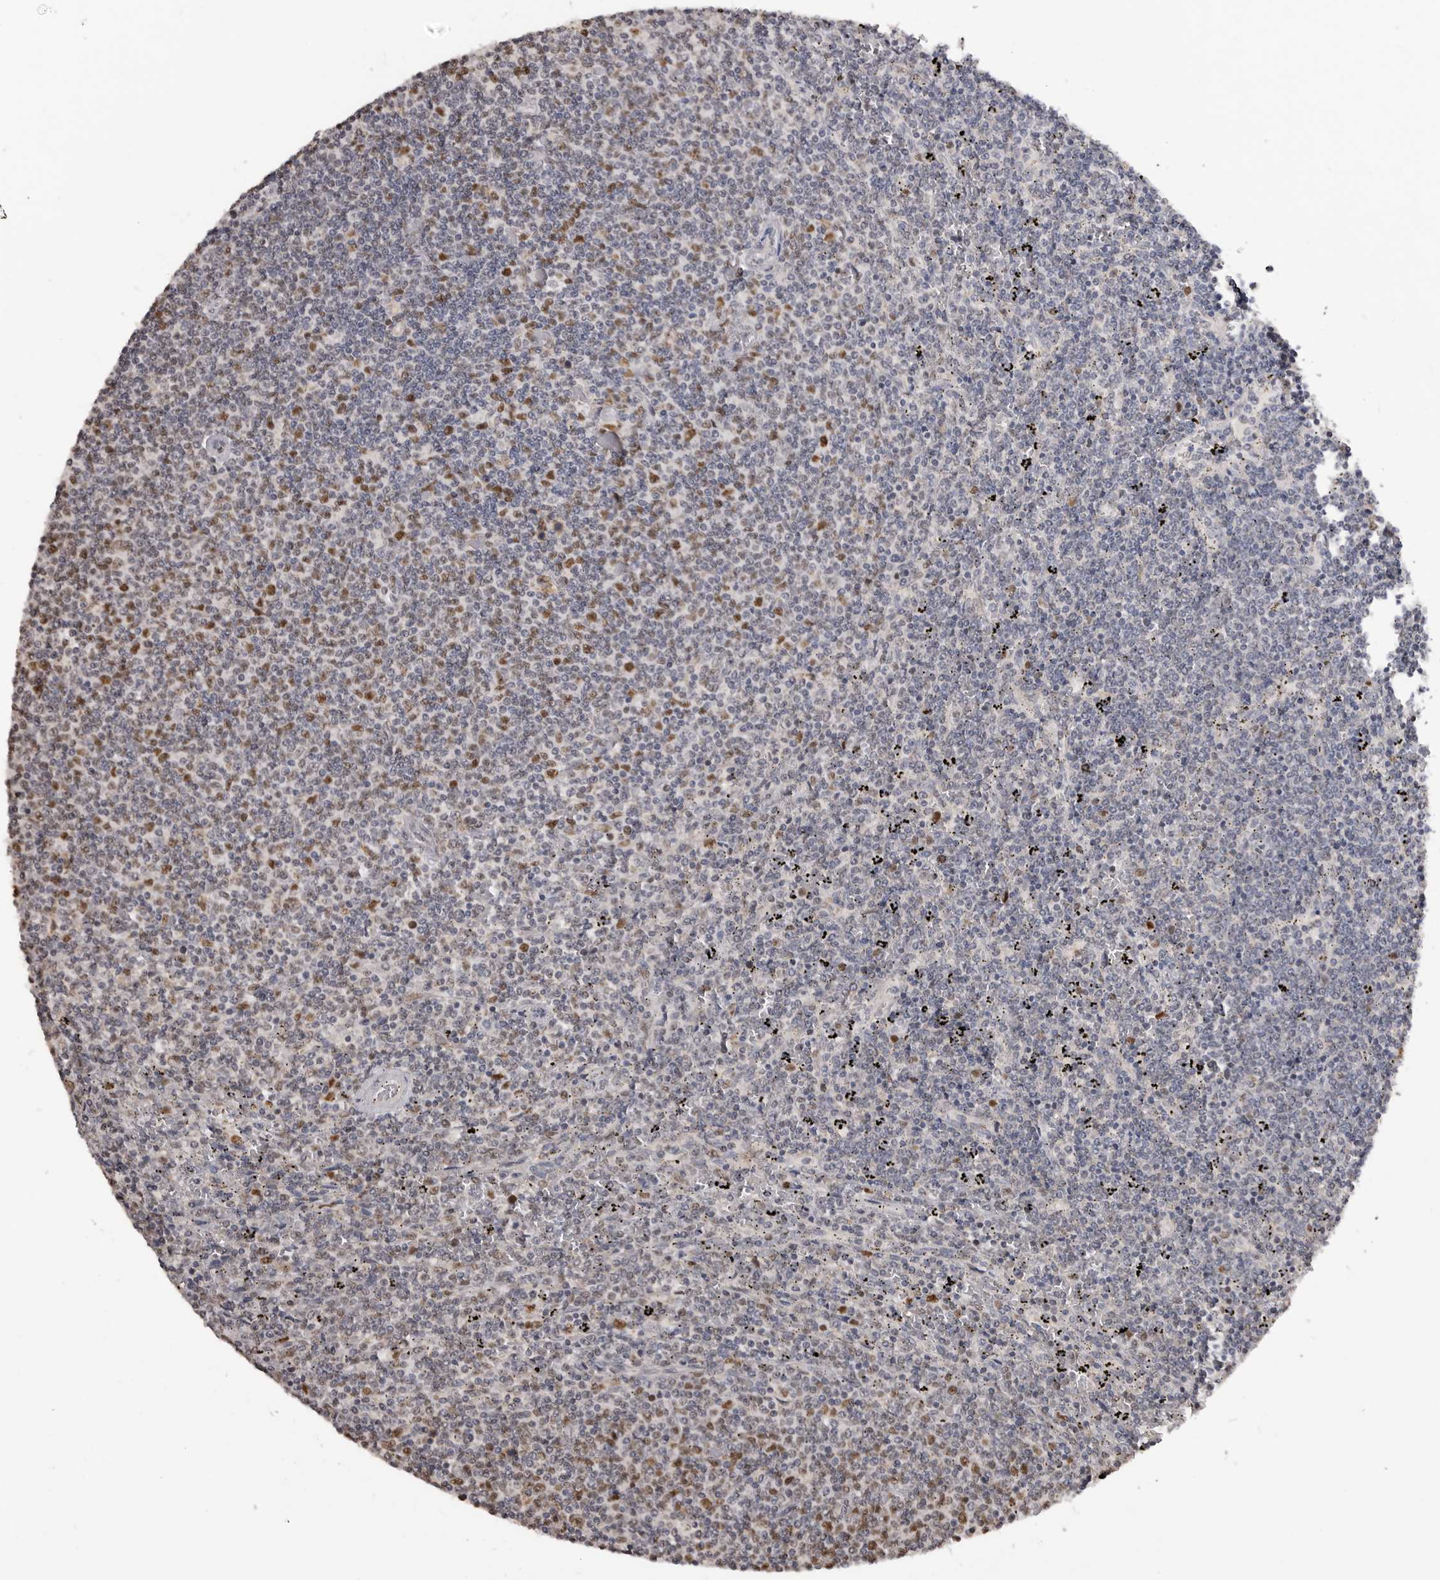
{"staining": {"intensity": "negative", "quantity": "none", "location": "none"}, "tissue": "lymphoma", "cell_type": "Tumor cells", "image_type": "cancer", "snomed": [{"axis": "morphology", "description": "Malignant lymphoma, non-Hodgkin's type, Low grade"}, {"axis": "topography", "description": "Spleen"}], "caption": "This photomicrograph is of malignant lymphoma, non-Hodgkin's type (low-grade) stained with immunohistochemistry to label a protein in brown with the nuclei are counter-stained blue. There is no staining in tumor cells.", "gene": "SMARCC1", "patient": {"sex": "female", "age": 50}}